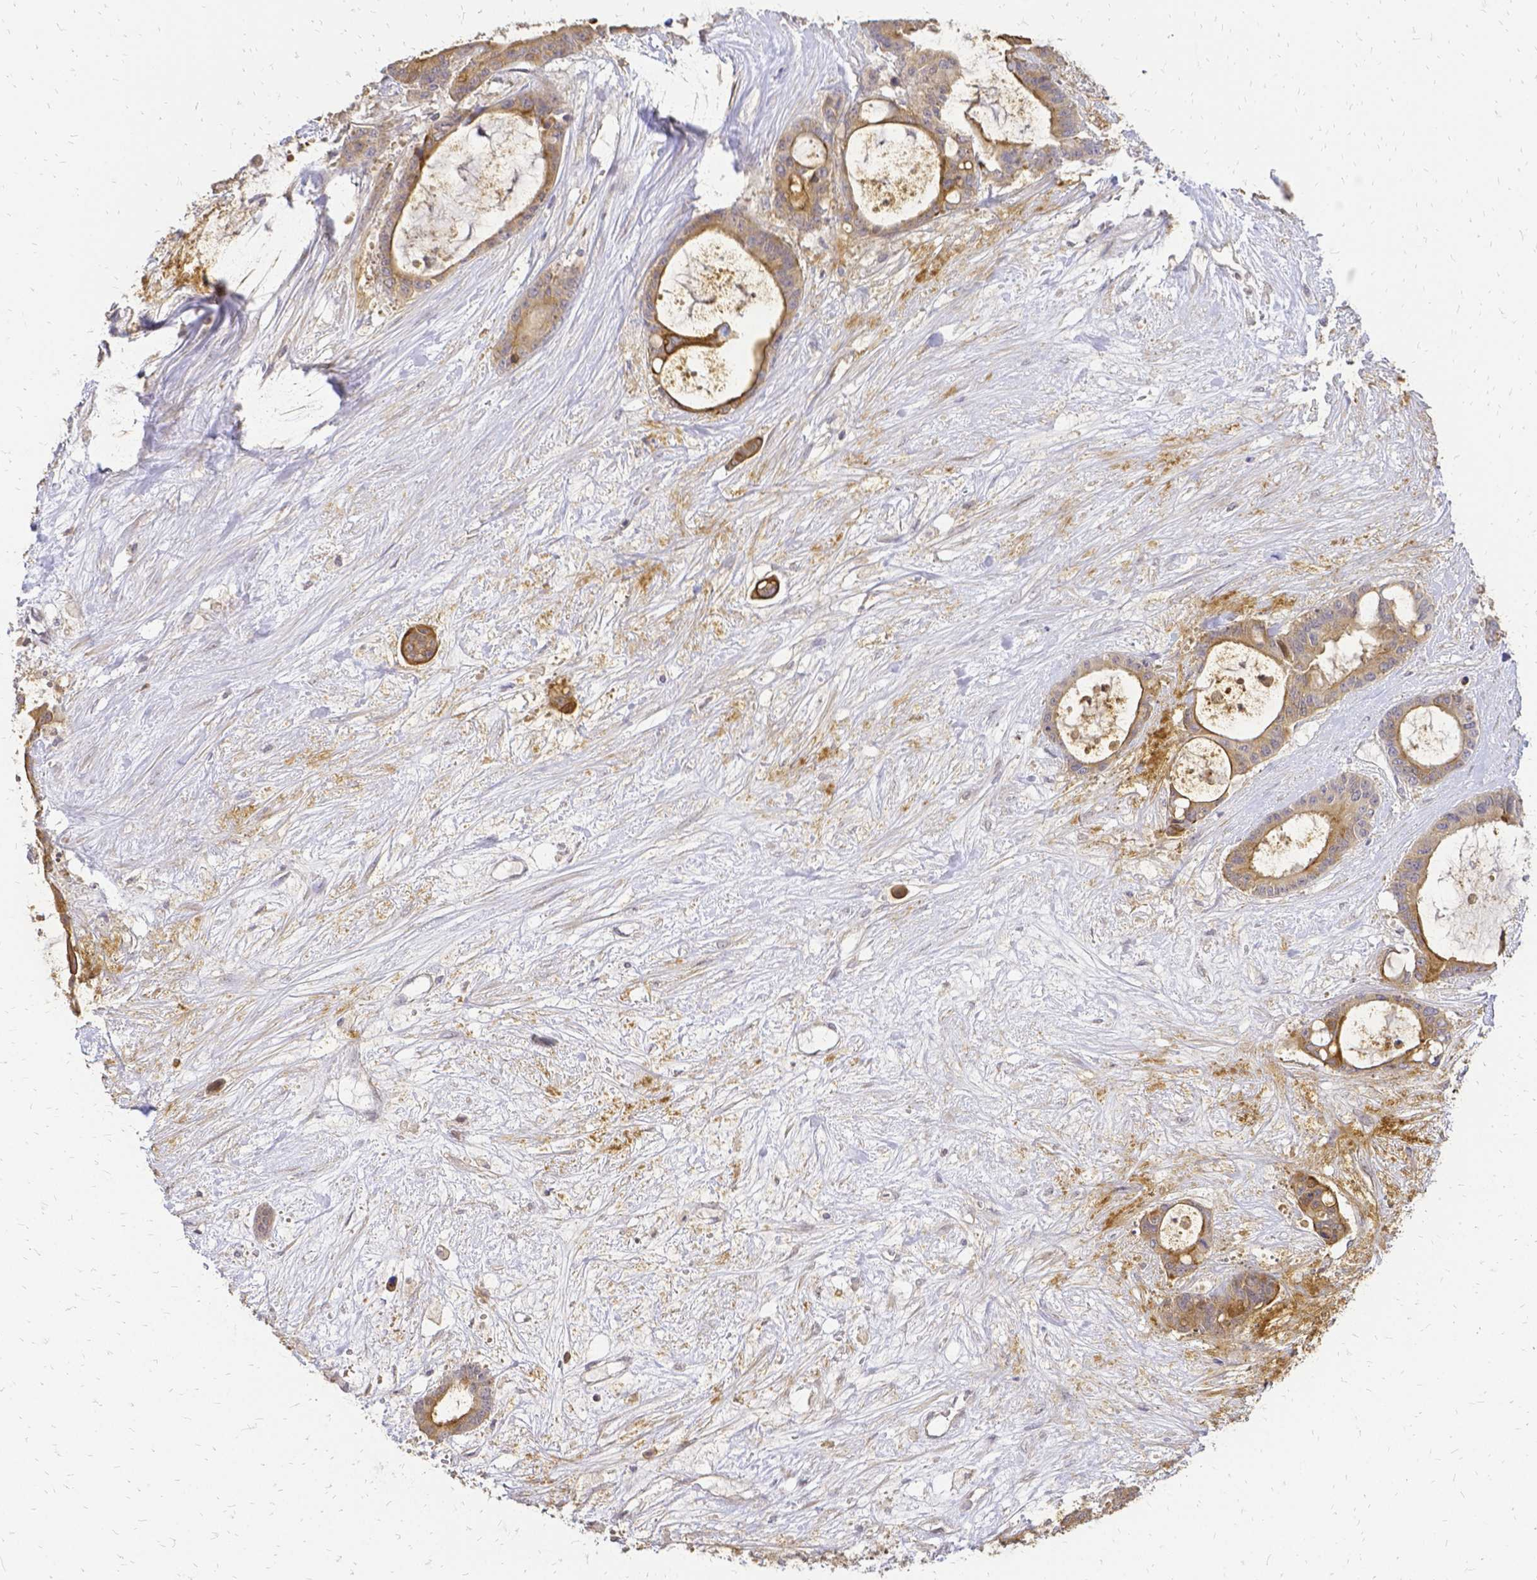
{"staining": {"intensity": "moderate", "quantity": "25%-75%", "location": "cytoplasmic/membranous"}, "tissue": "liver cancer", "cell_type": "Tumor cells", "image_type": "cancer", "snomed": [{"axis": "morphology", "description": "Normal tissue, NOS"}, {"axis": "morphology", "description": "Cholangiocarcinoma"}, {"axis": "topography", "description": "Liver"}, {"axis": "topography", "description": "Peripheral nerve tissue"}], "caption": "Moderate cytoplasmic/membranous expression for a protein is seen in about 25%-75% of tumor cells of cholangiocarcinoma (liver) using IHC.", "gene": "CIB1", "patient": {"sex": "female", "age": 73}}